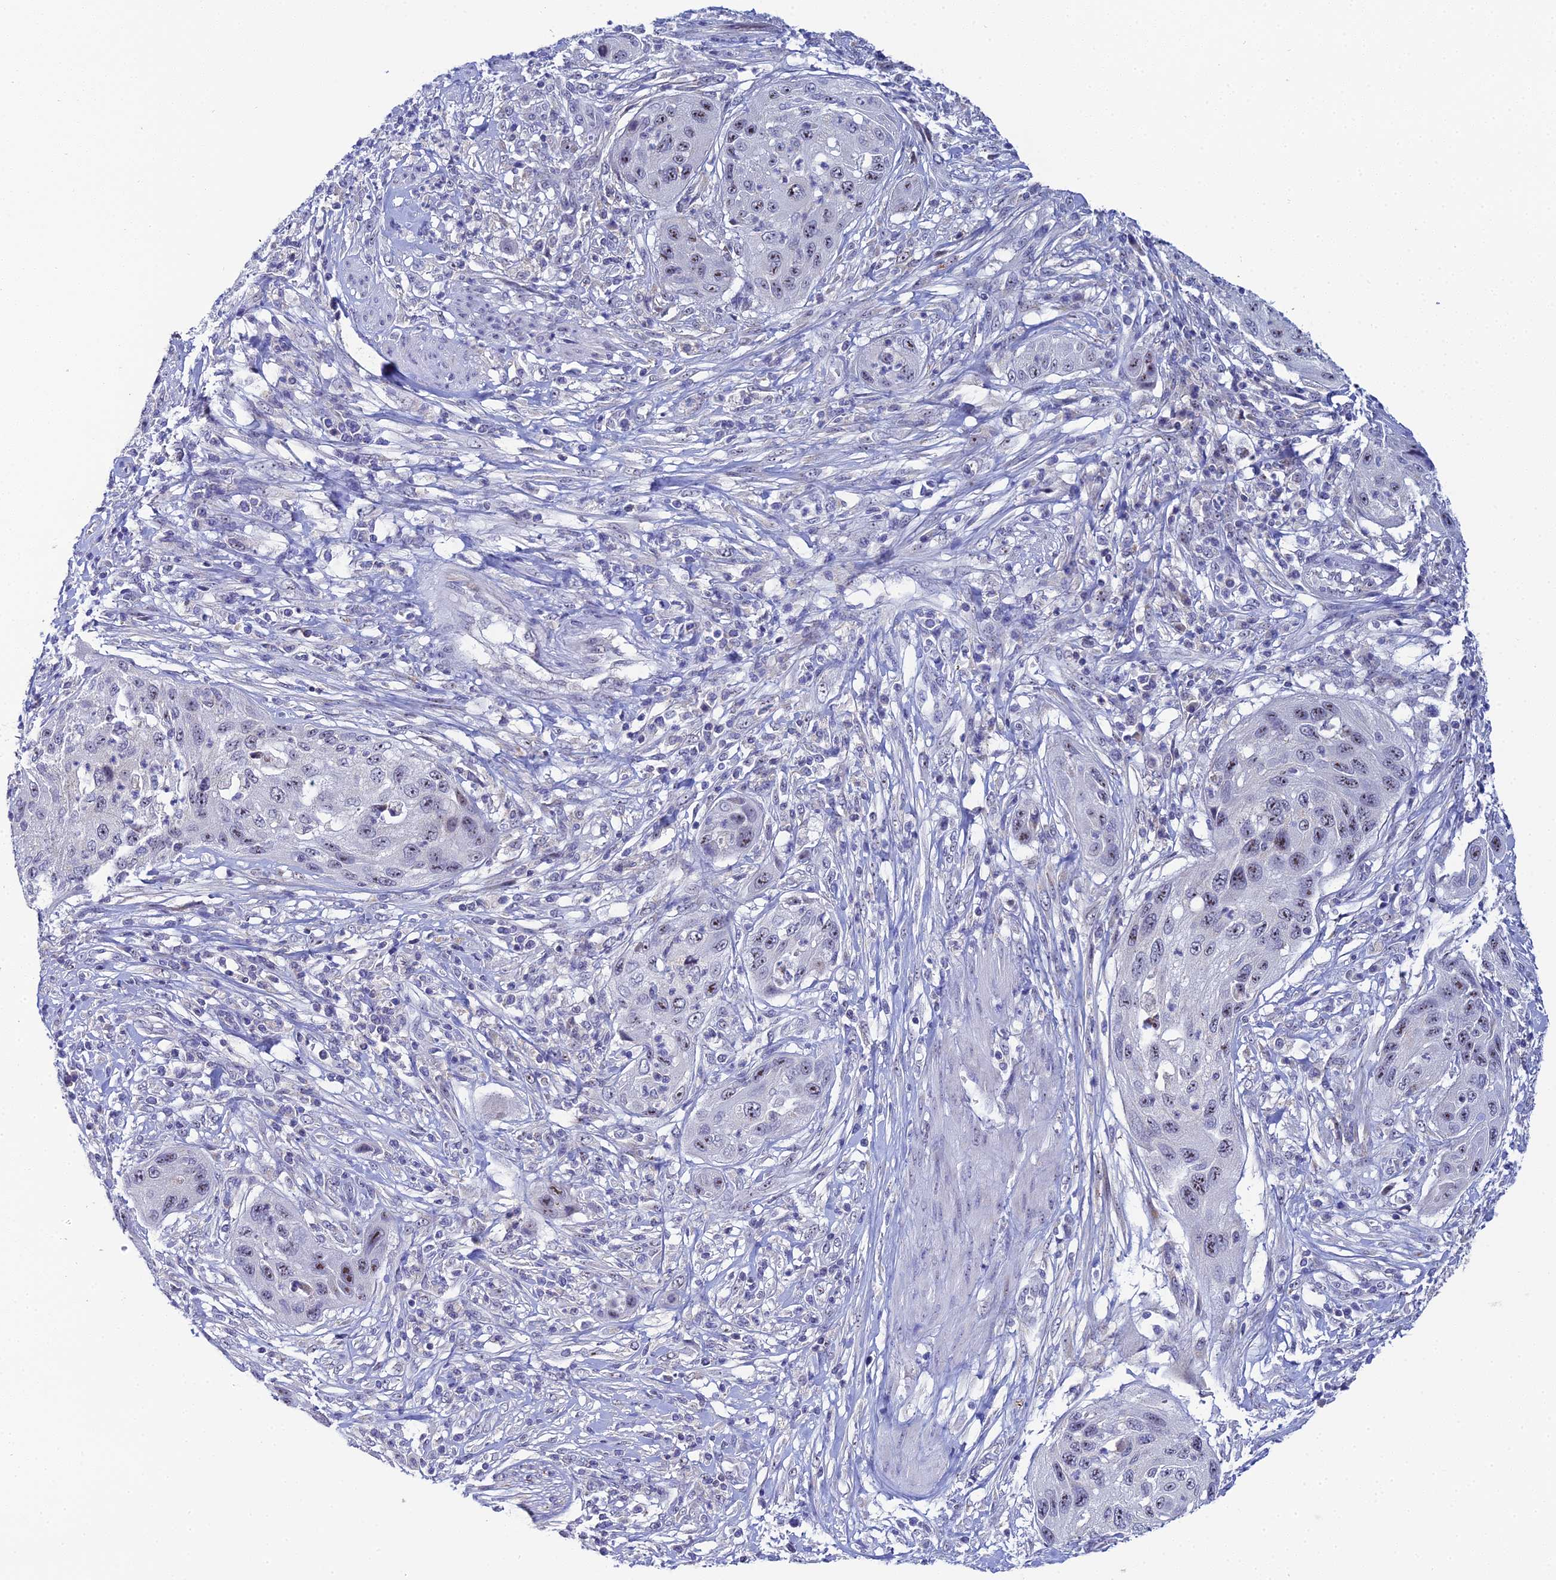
{"staining": {"intensity": "moderate", "quantity": "25%-75%", "location": "nuclear"}, "tissue": "cervical cancer", "cell_type": "Tumor cells", "image_type": "cancer", "snomed": [{"axis": "morphology", "description": "Squamous cell carcinoma, NOS"}, {"axis": "topography", "description": "Cervix"}], "caption": "Approximately 25%-75% of tumor cells in squamous cell carcinoma (cervical) demonstrate moderate nuclear protein positivity as visualized by brown immunohistochemical staining.", "gene": "PLPP4", "patient": {"sex": "female", "age": 42}}